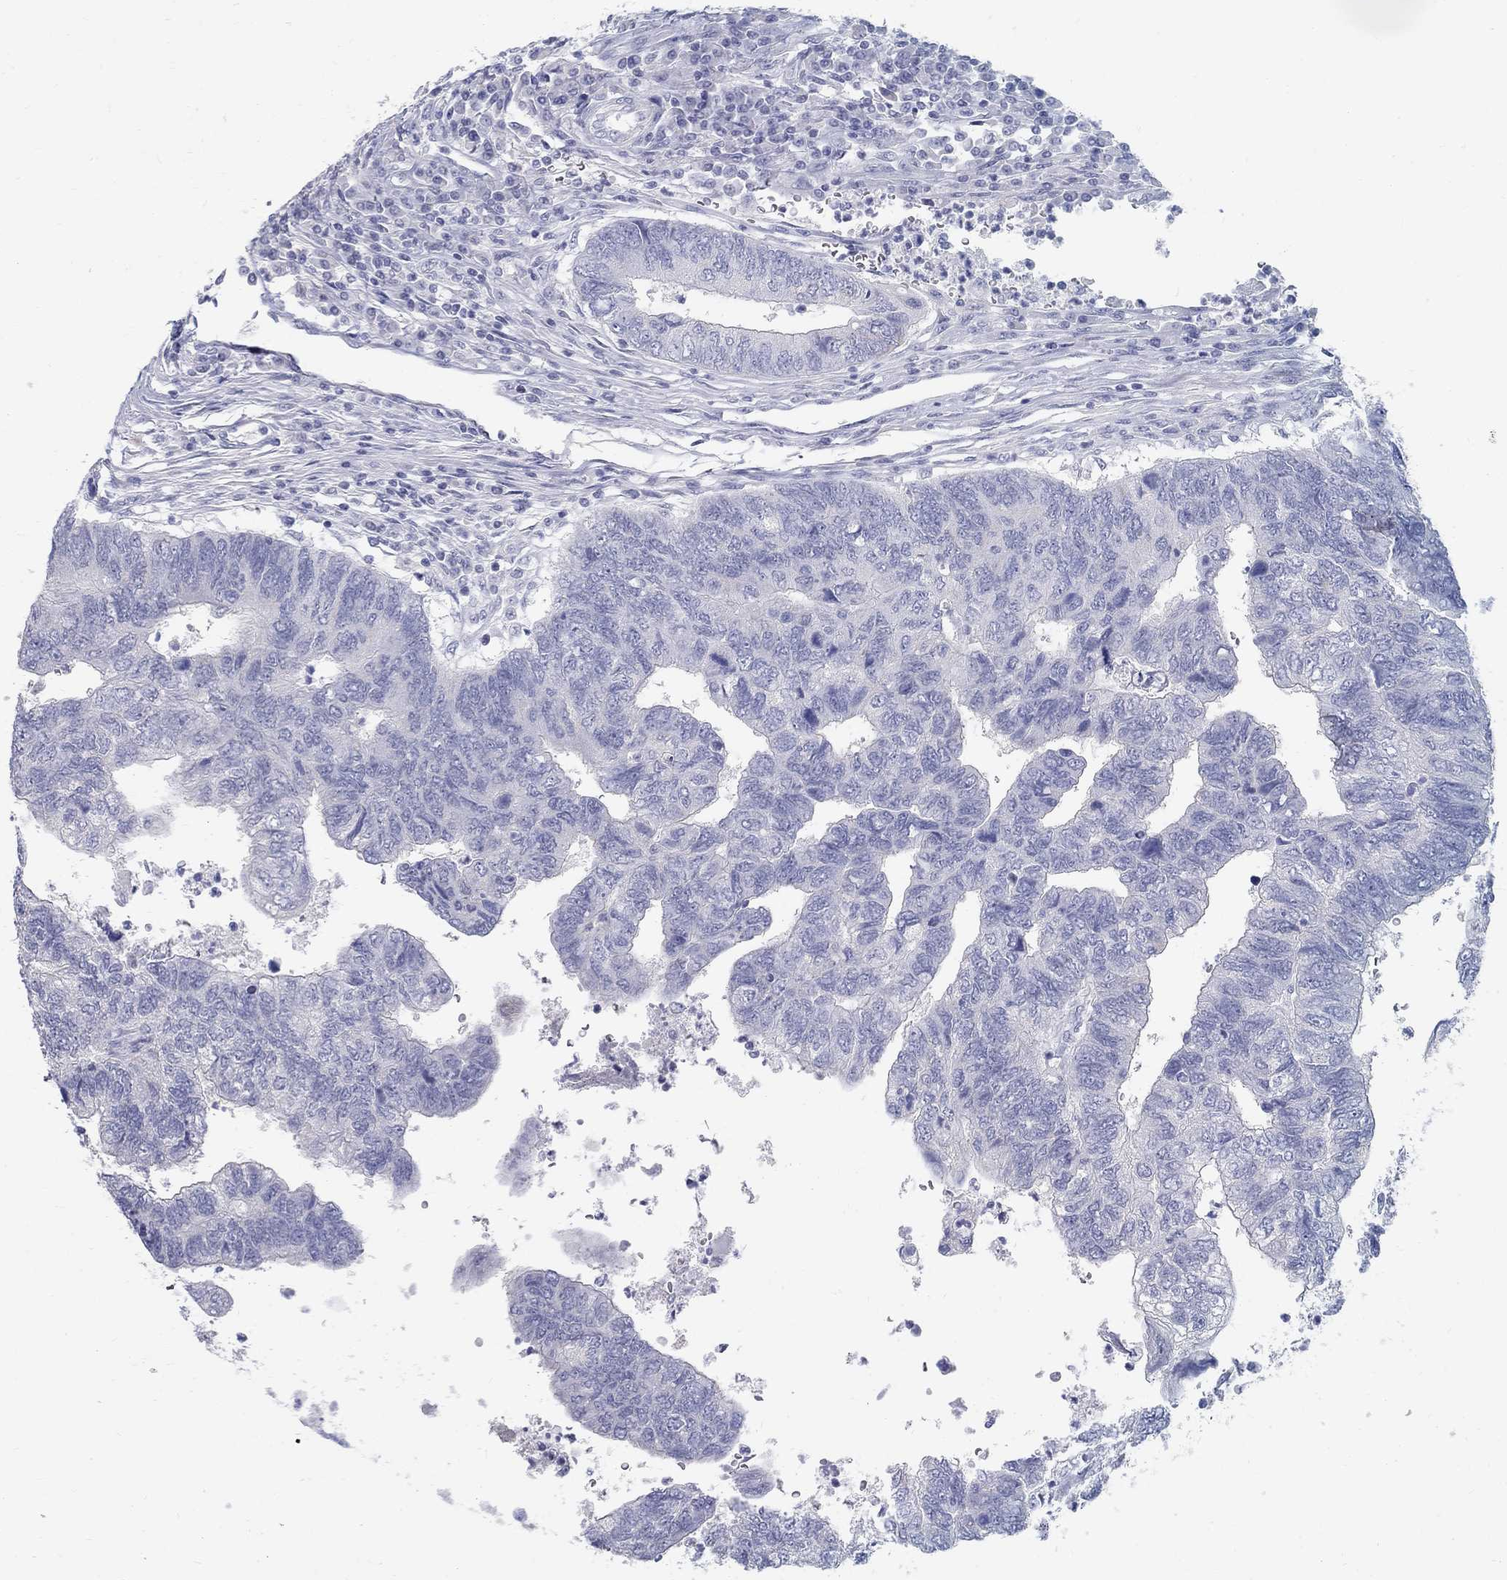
{"staining": {"intensity": "negative", "quantity": "none", "location": "none"}, "tissue": "colorectal cancer", "cell_type": "Tumor cells", "image_type": "cancer", "snomed": [{"axis": "morphology", "description": "Adenocarcinoma, NOS"}, {"axis": "topography", "description": "Colon"}], "caption": "Tumor cells are negative for protein expression in human colorectal cancer. (DAB (3,3'-diaminobenzidine) immunohistochemistry visualized using brightfield microscopy, high magnification).", "gene": "MAGEB6", "patient": {"sex": "female", "age": 67}}